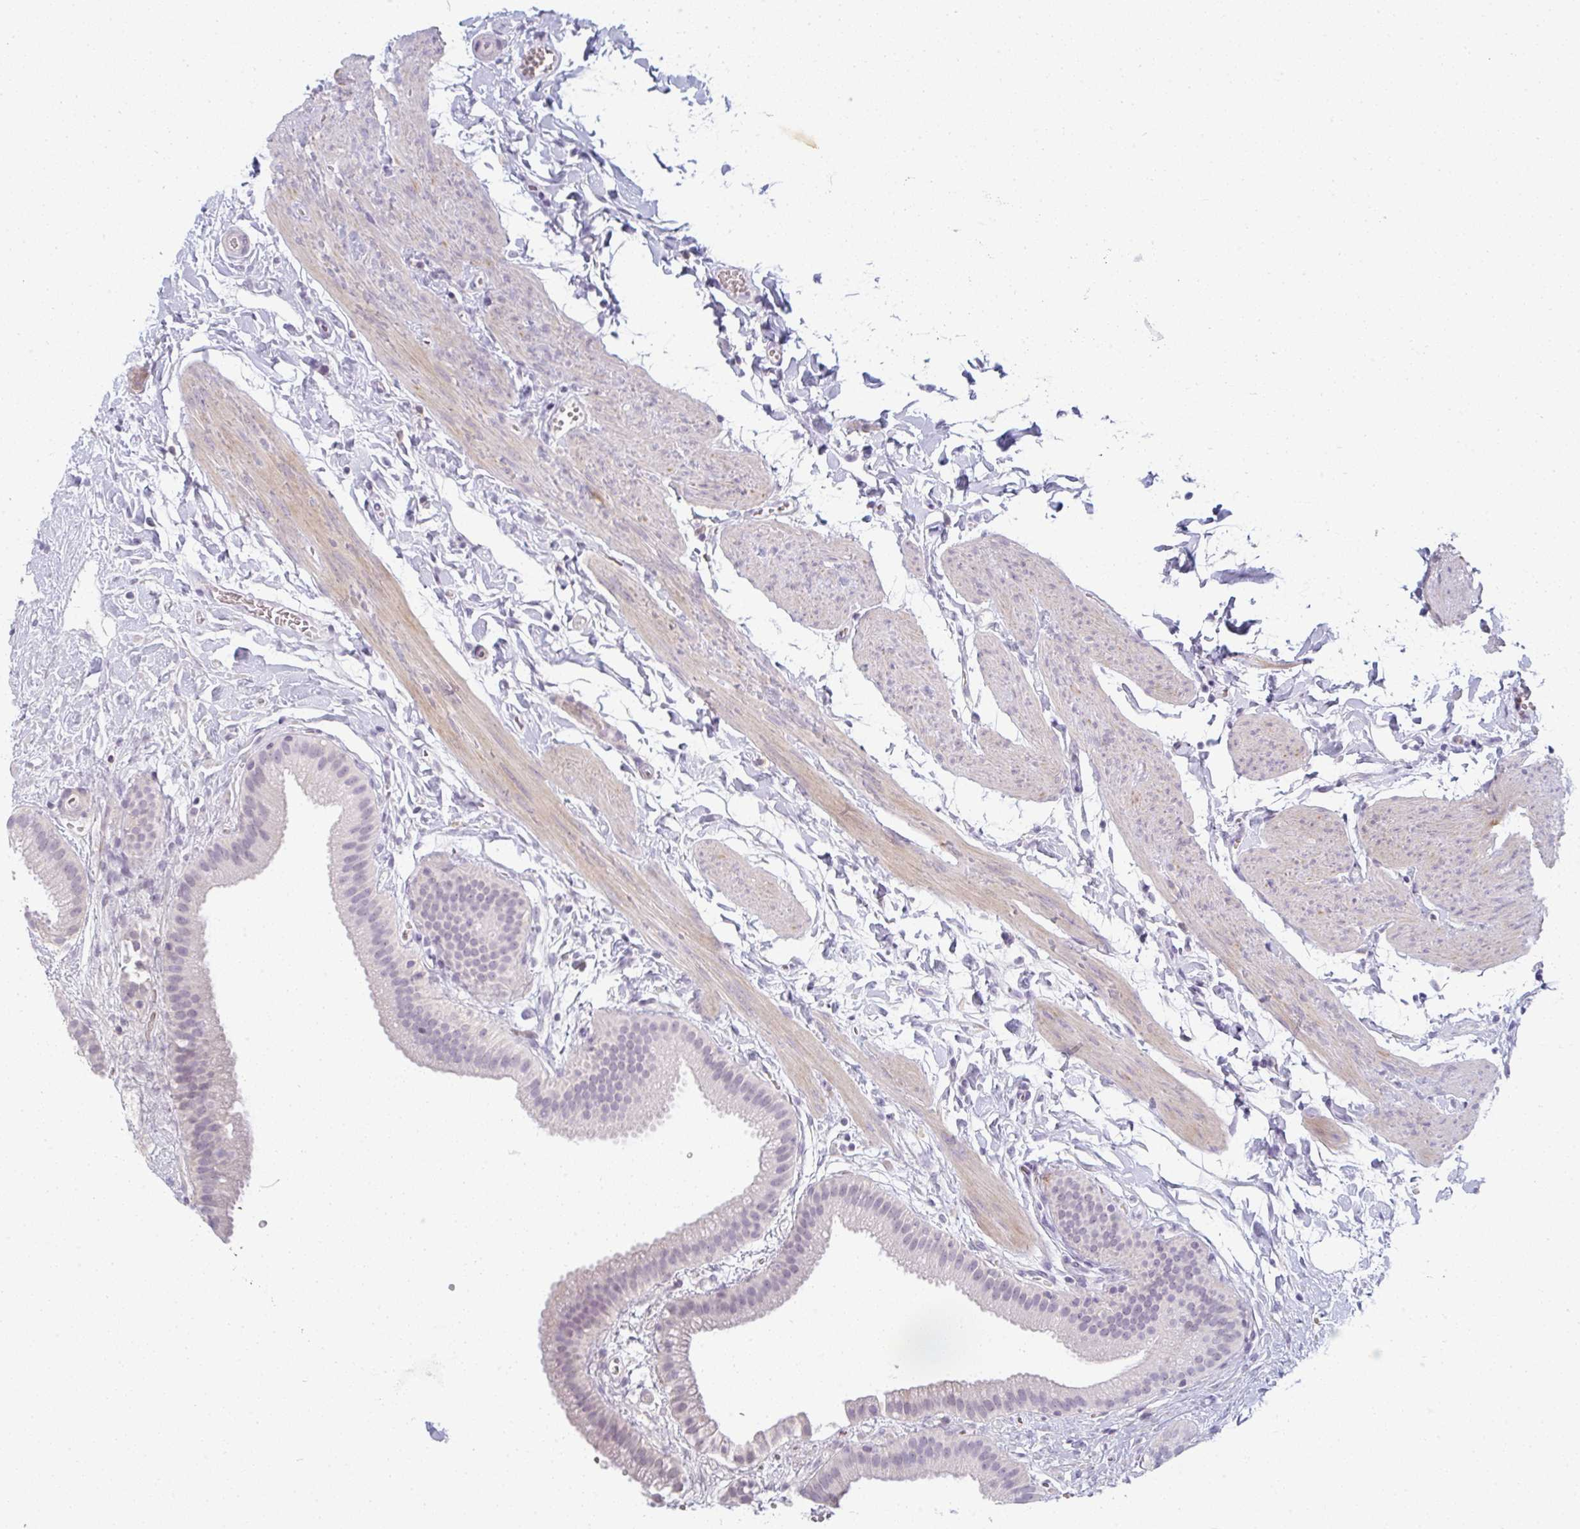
{"staining": {"intensity": "negative", "quantity": "none", "location": "none"}, "tissue": "gallbladder", "cell_type": "Glandular cells", "image_type": "normal", "snomed": [{"axis": "morphology", "description": "Normal tissue, NOS"}, {"axis": "topography", "description": "Gallbladder"}], "caption": "This is an immunohistochemistry (IHC) micrograph of benign gallbladder. There is no staining in glandular cells.", "gene": "PPFIA4", "patient": {"sex": "female", "age": 63}}